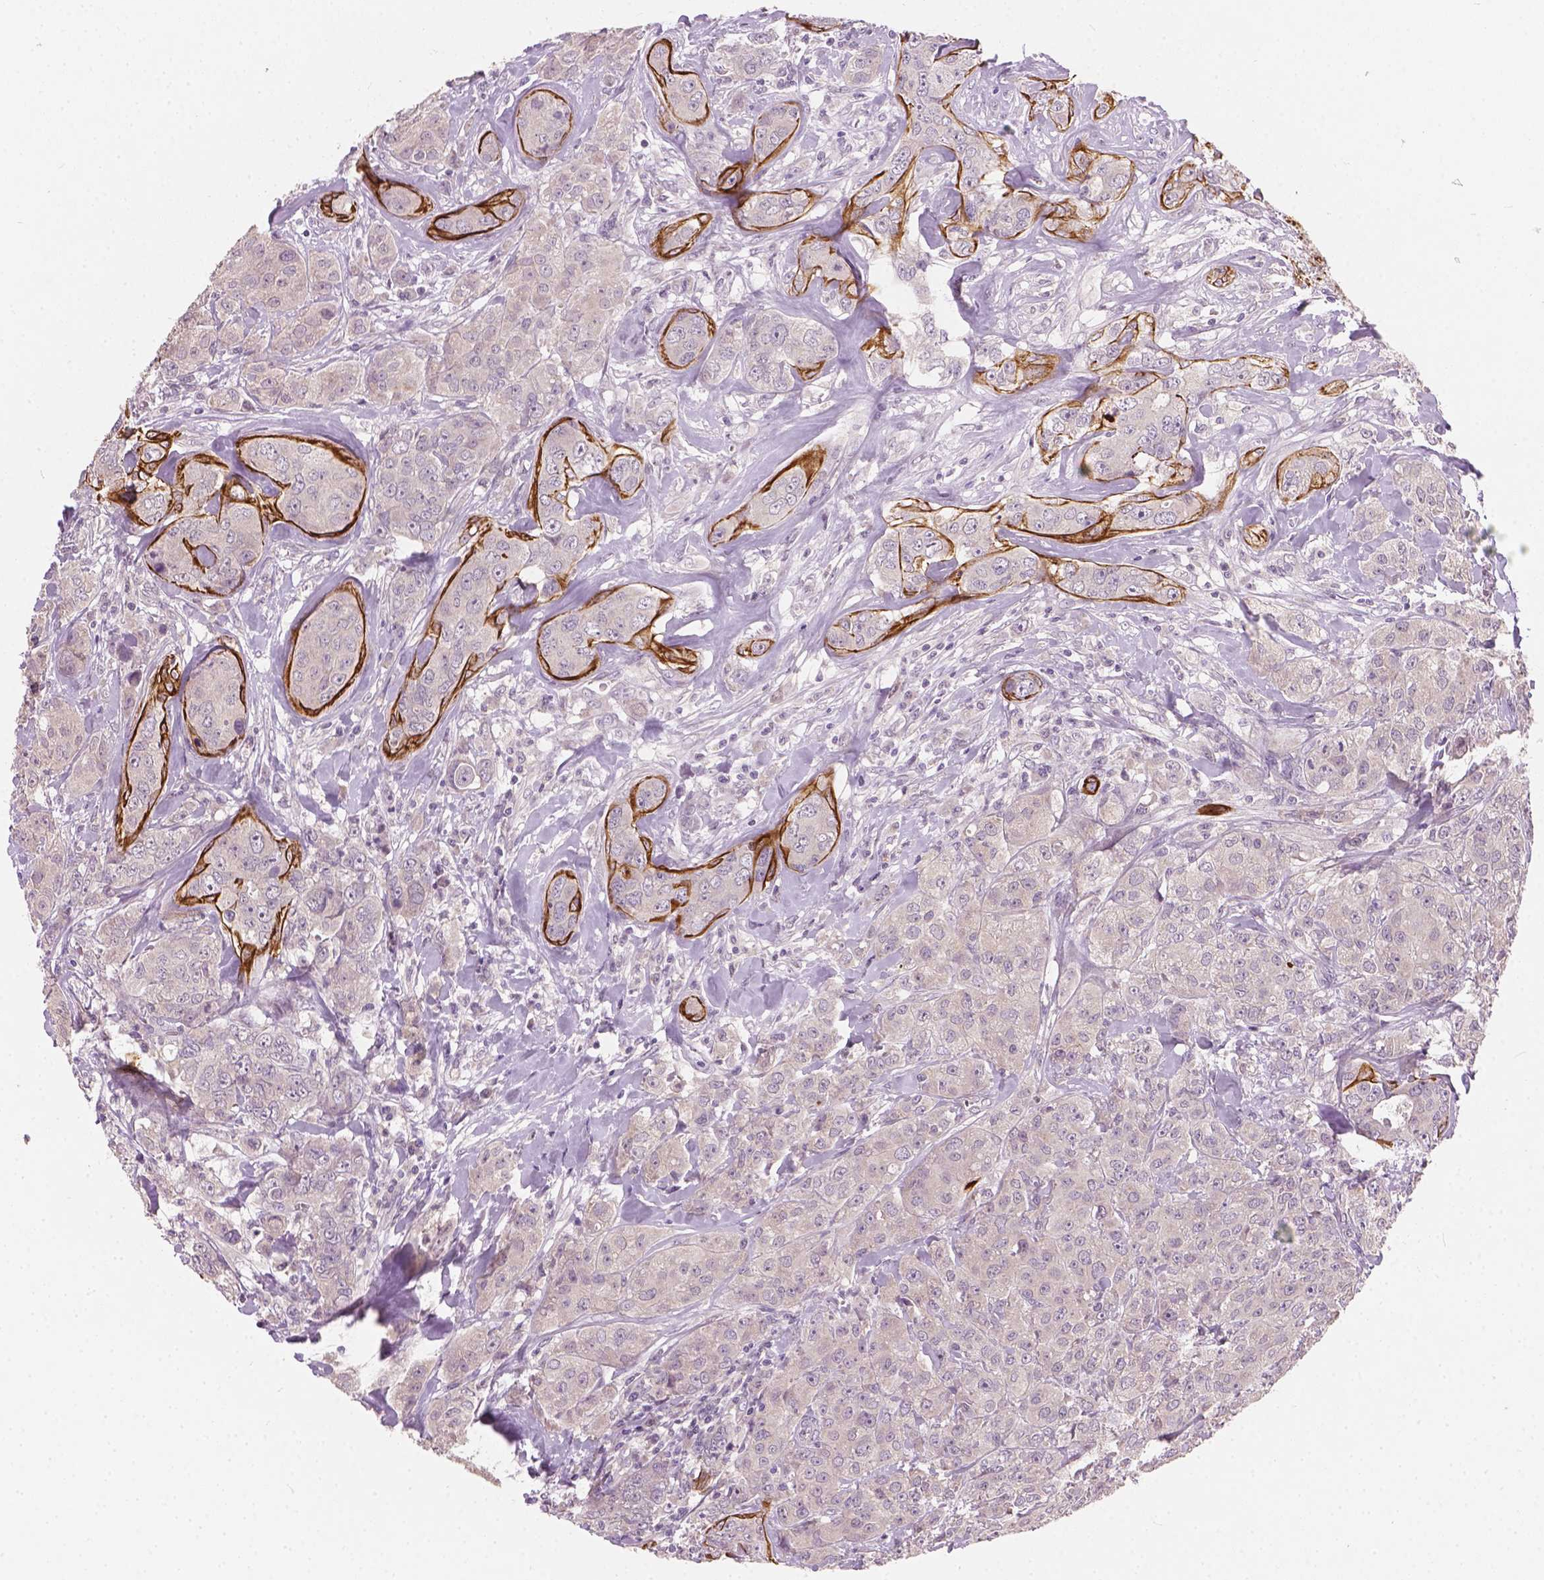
{"staining": {"intensity": "strong", "quantity": "<25%", "location": "cytoplasmic/membranous"}, "tissue": "breast cancer", "cell_type": "Tumor cells", "image_type": "cancer", "snomed": [{"axis": "morphology", "description": "Duct carcinoma"}, {"axis": "topography", "description": "Breast"}], "caption": "Immunohistochemical staining of infiltrating ductal carcinoma (breast) exhibits medium levels of strong cytoplasmic/membranous protein positivity in approximately <25% of tumor cells.", "gene": "KRT17", "patient": {"sex": "female", "age": 43}}